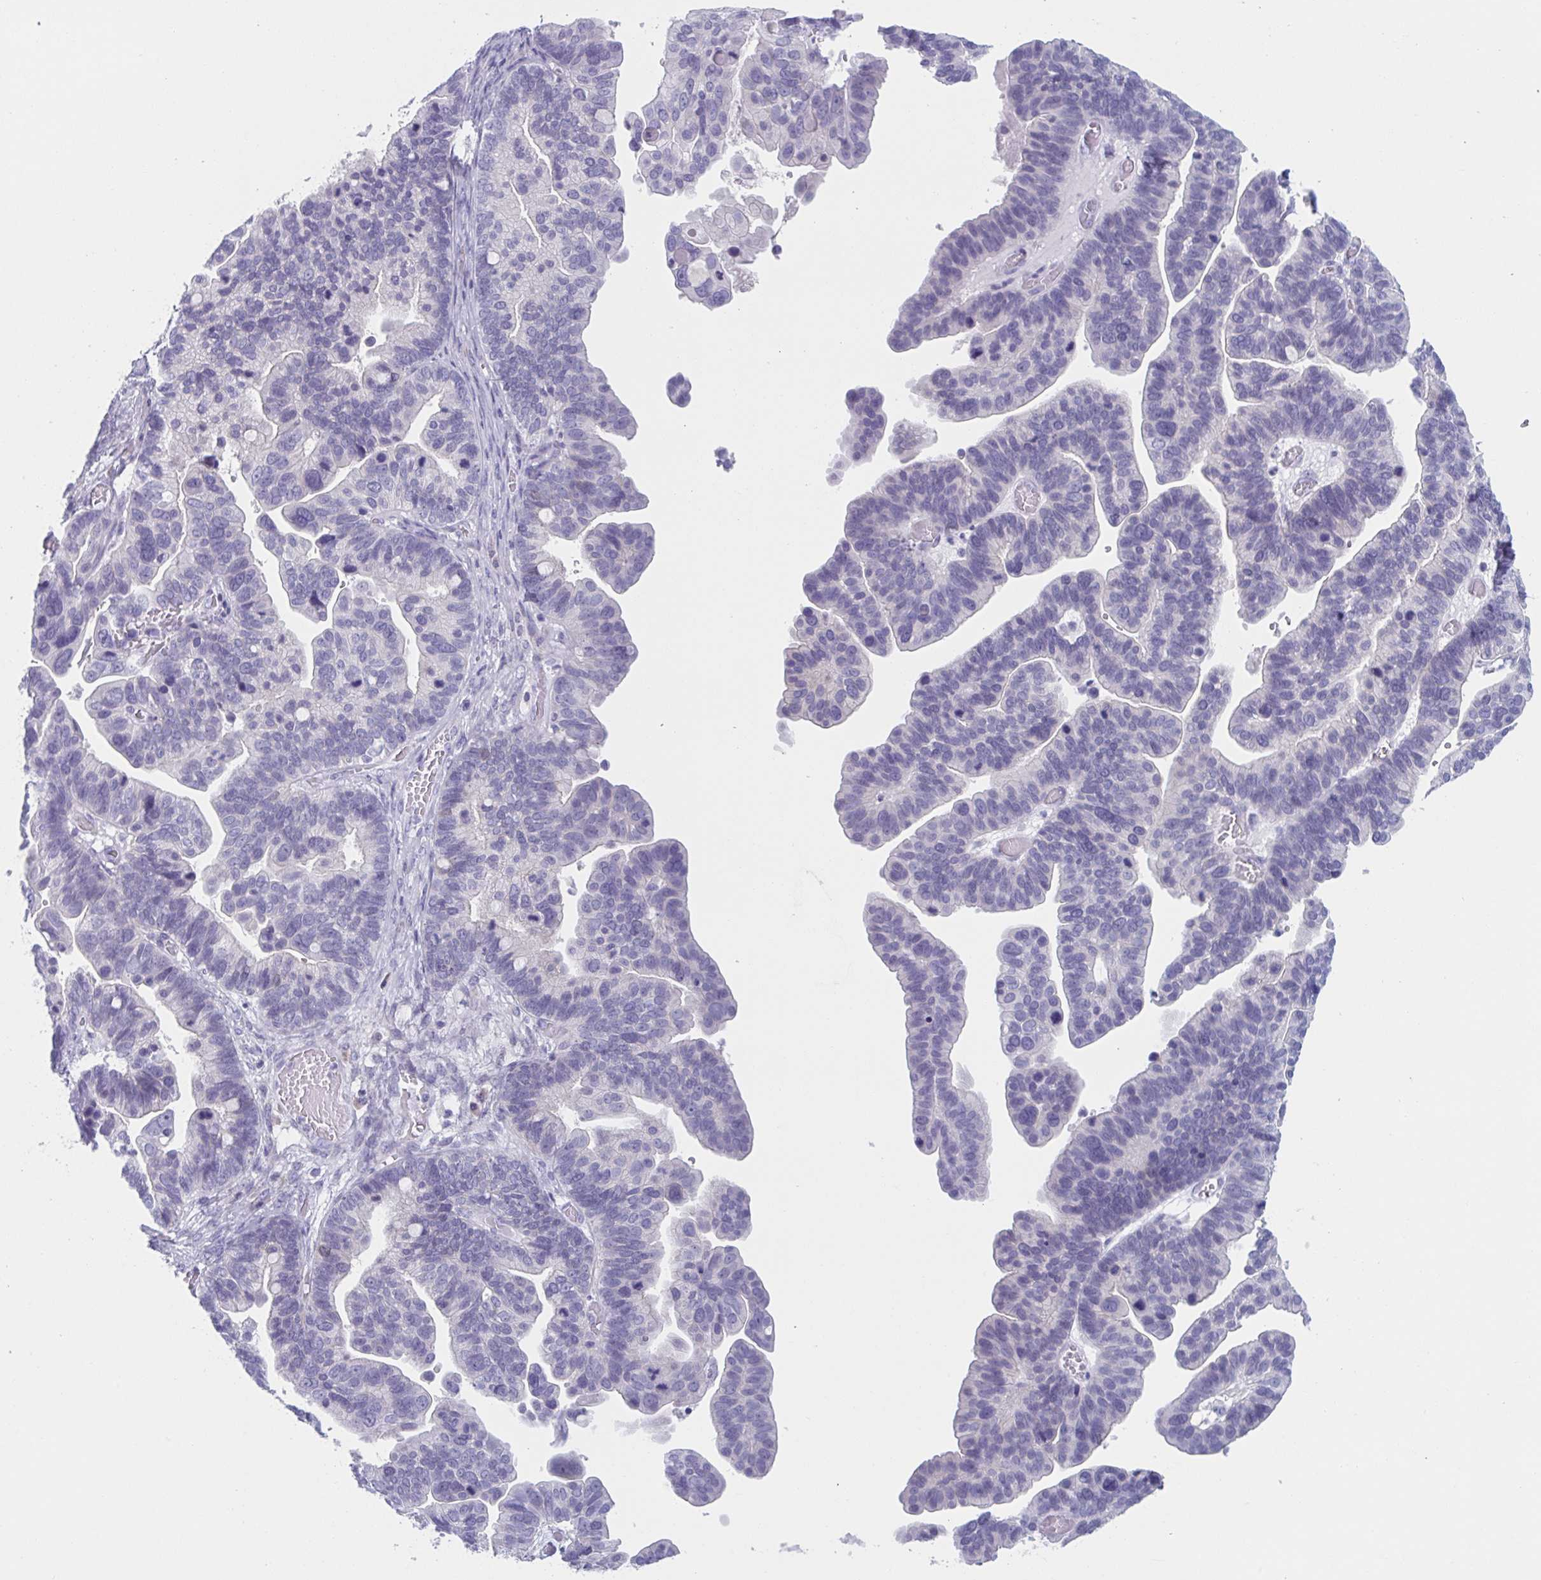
{"staining": {"intensity": "negative", "quantity": "none", "location": "none"}, "tissue": "ovarian cancer", "cell_type": "Tumor cells", "image_type": "cancer", "snomed": [{"axis": "morphology", "description": "Cystadenocarcinoma, serous, NOS"}, {"axis": "topography", "description": "Ovary"}], "caption": "This is a image of immunohistochemistry staining of ovarian serous cystadenocarcinoma, which shows no staining in tumor cells.", "gene": "HSD11B2", "patient": {"sex": "female", "age": 56}}